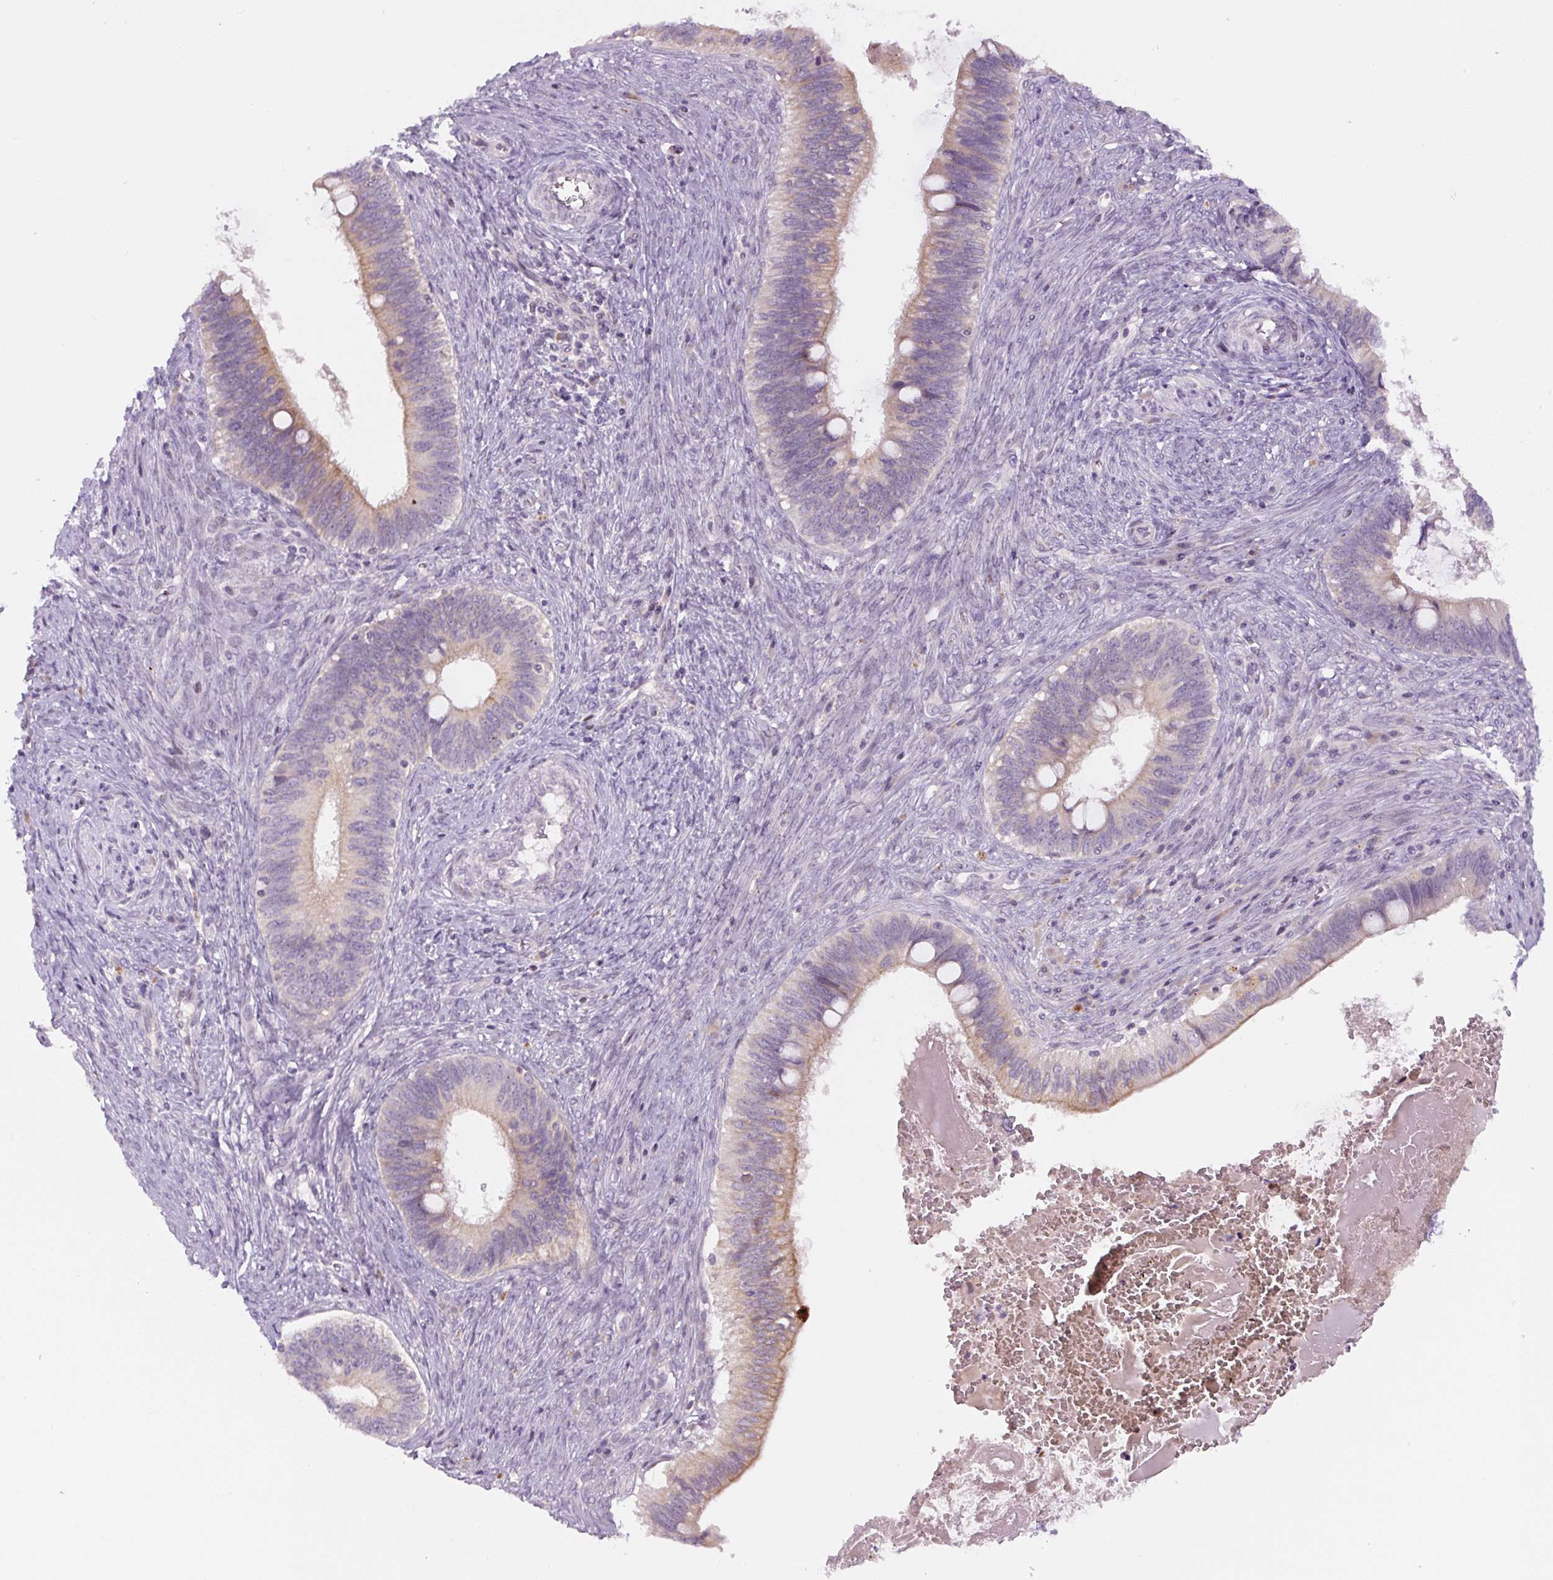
{"staining": {"intensity": "weak", "quantity": "25%-75%", "location": "cytoplasmic/membranous"}, "tissue": "cervical cancer", "cell_type": "Tumor cells", "image_type": "cancer", "snomed": [{"axis": "morphology", "description": "Adenocarcinoma, NOS"}, {"axis": "topography", "description": "Cervix"}], "caption": "Protein analysis of cervical cancer tissue shows weak cytoplasmic/membranous staining in approximately 25%-75% of tumor cells. The protein of interest is shown in brown color, while the nuclei are stained blue.", "gene": "YIF1B", "patient": {"sex": "female", "age": 42}}